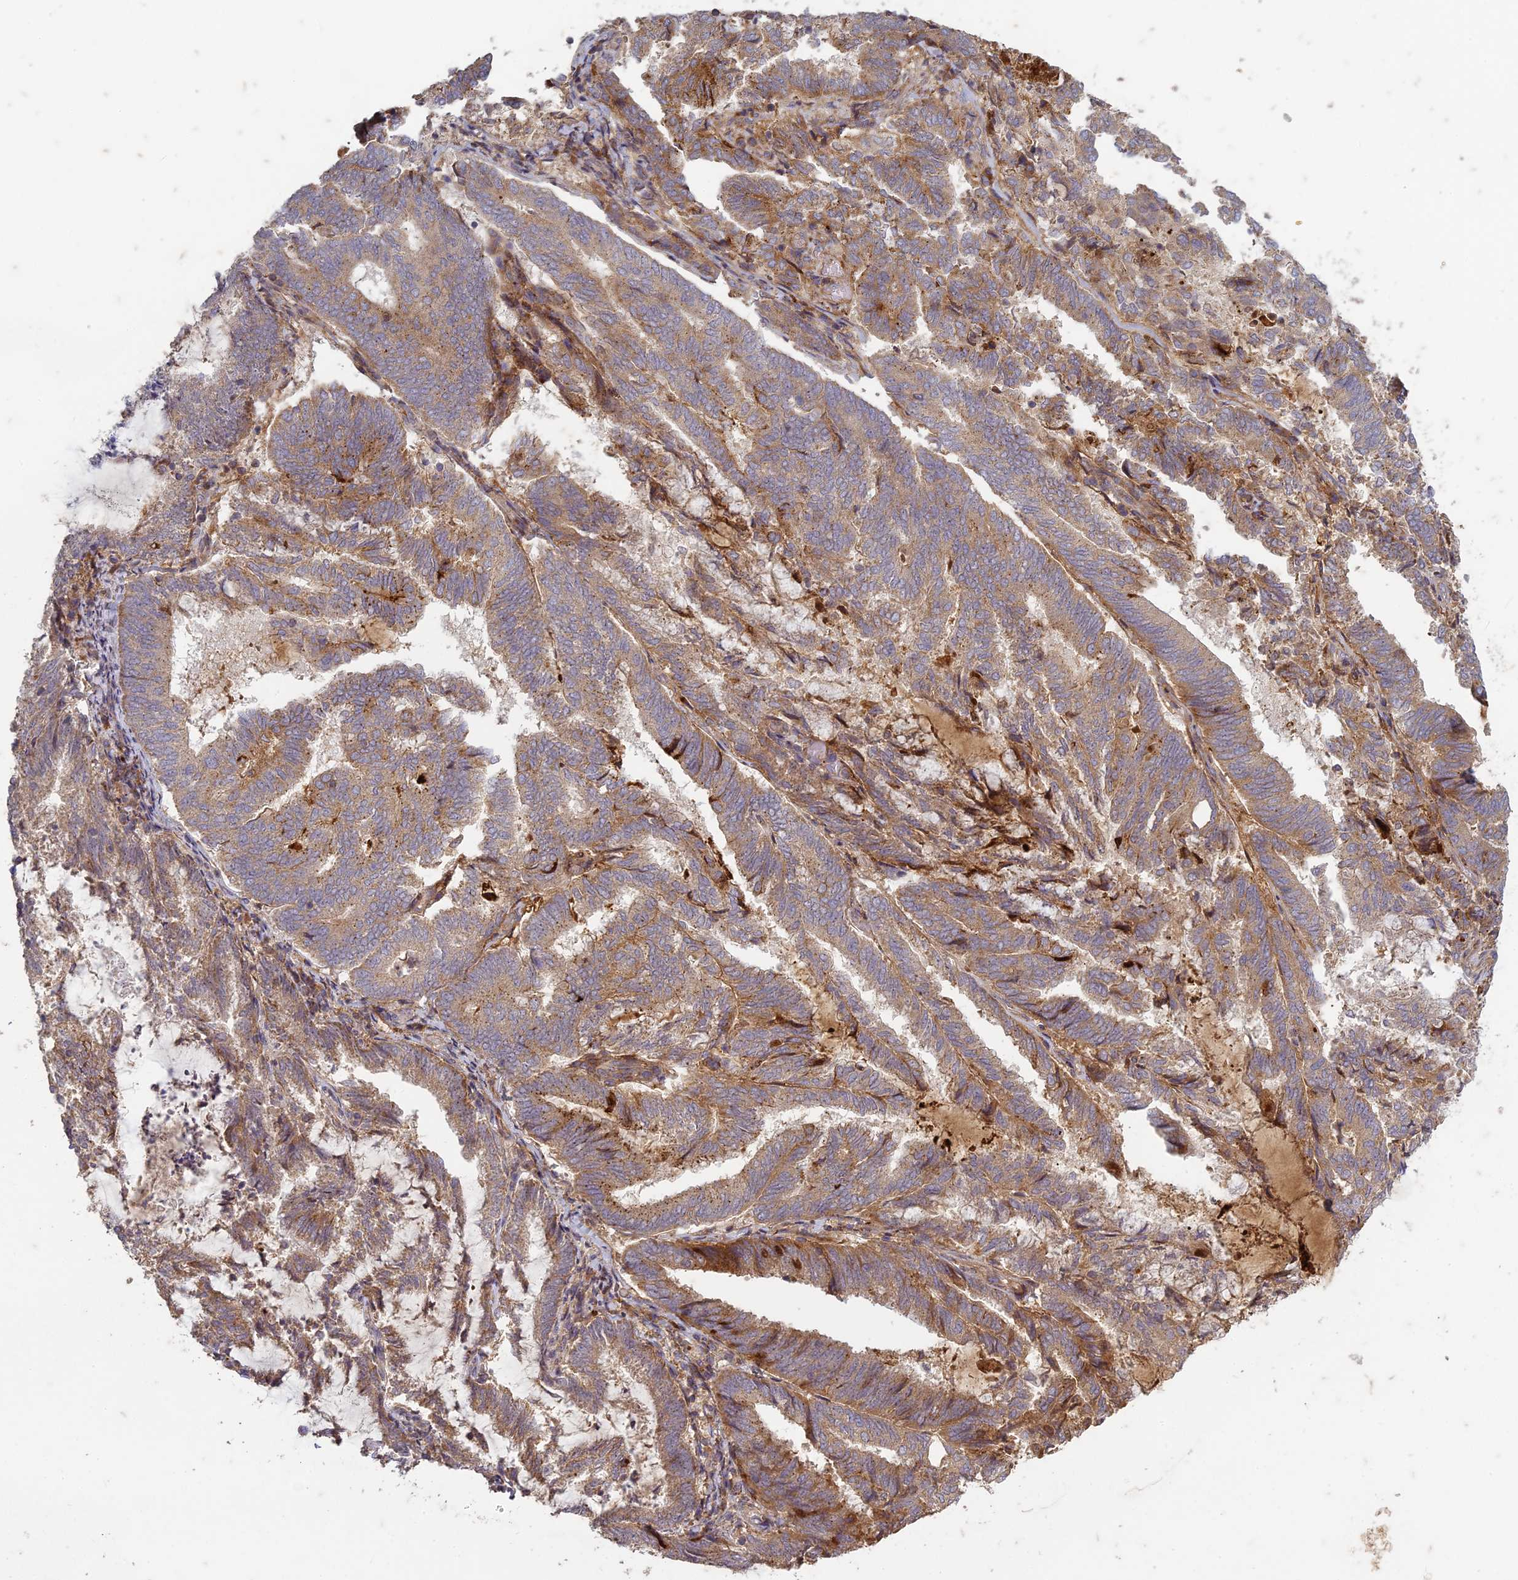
{"staining": {"intensity": "moderate", "quantity": ">75%", "location": "cytoplasmic/membranous"}, "tissue": "endometrial cancer", "cell_type": "Tumor cells", "image_type": "cancer", "snomed": [{"axis": "morphology", "description": "Adenocarcinoma, NOS"}, {"axis": "topography", "description": "Endometrium"}], "caption": "IHC staining of endometrial cancer (adenocarcinoma), which demonstrates medium levels of moderate cytoplasmic/membranous staining in approximately >75% of tumor cells indicating moderate cytoplasmic/membranous protein staining. The staining was performed using DAB (3,3'-diaminobenzidine) (brown) for protein detection and nuclei were counterstained in hematoxylin (blue).", "gene": "TCF25", "patient": {"sex": "female", "age": 80}}